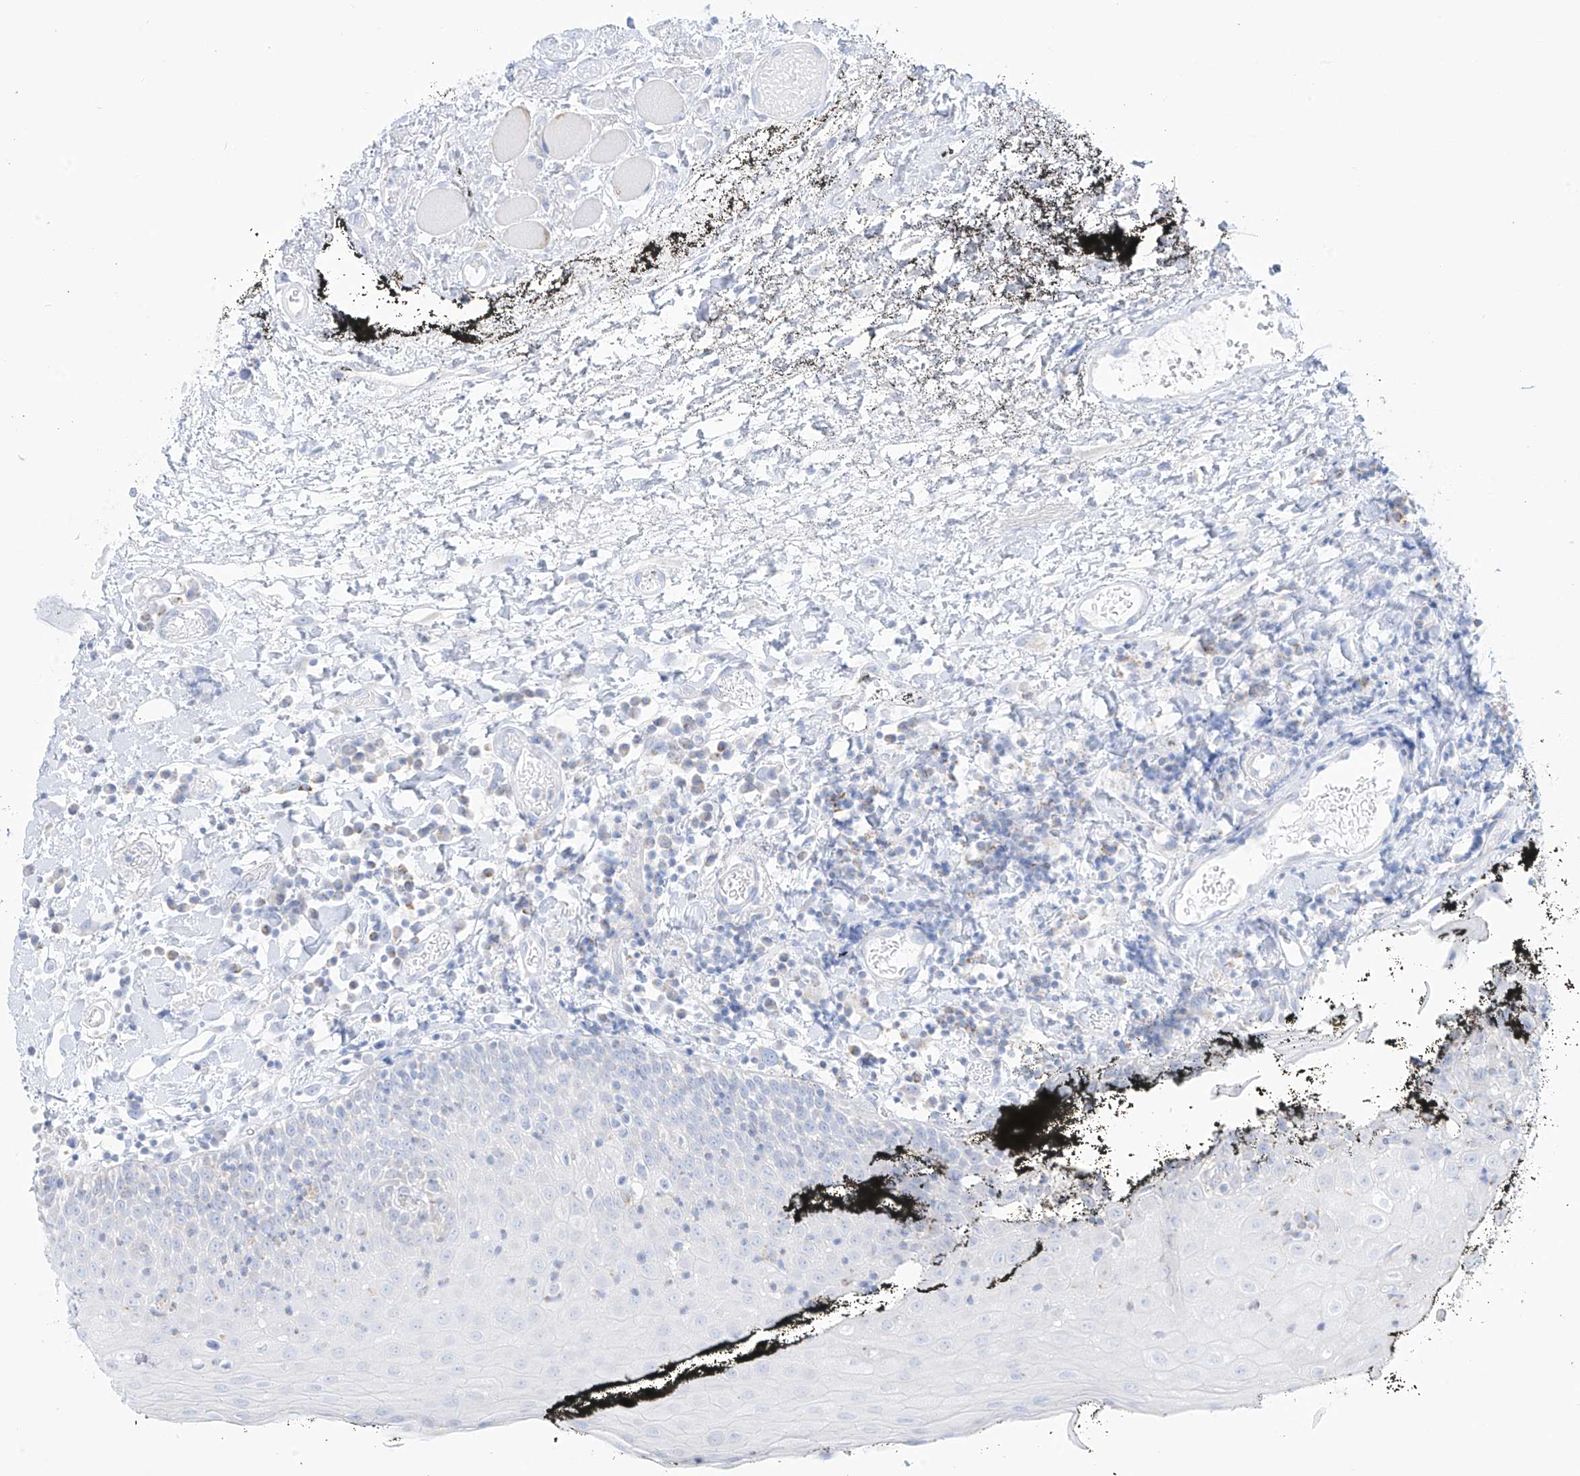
{"staining": {"intensity": "negative", "quantity": "none", "location": "none"}, "tissue": "oral mucosa", "cell_type": "Squamous epithelial cells", "image_type": "normal", "snomed": [{"axis": "morphology", "description": "Normal tissue, NOS"}, {"axis": "topography", "description": "Oral tissue"}], "caption": "This image is of benign oral mucosa stained with IHC to label a protein in brown with the nuclei are counter-stained blue. There is no positivity in squamous epithelial cells. Brightfield microscopy of IHC stained with DAB (3,3'-diaminobenzidine) (brown) and hematoxylin (blue), captured at high magnification.", "gene": "SLC26A3", "patient": {"sex": "male", "age": 74}}